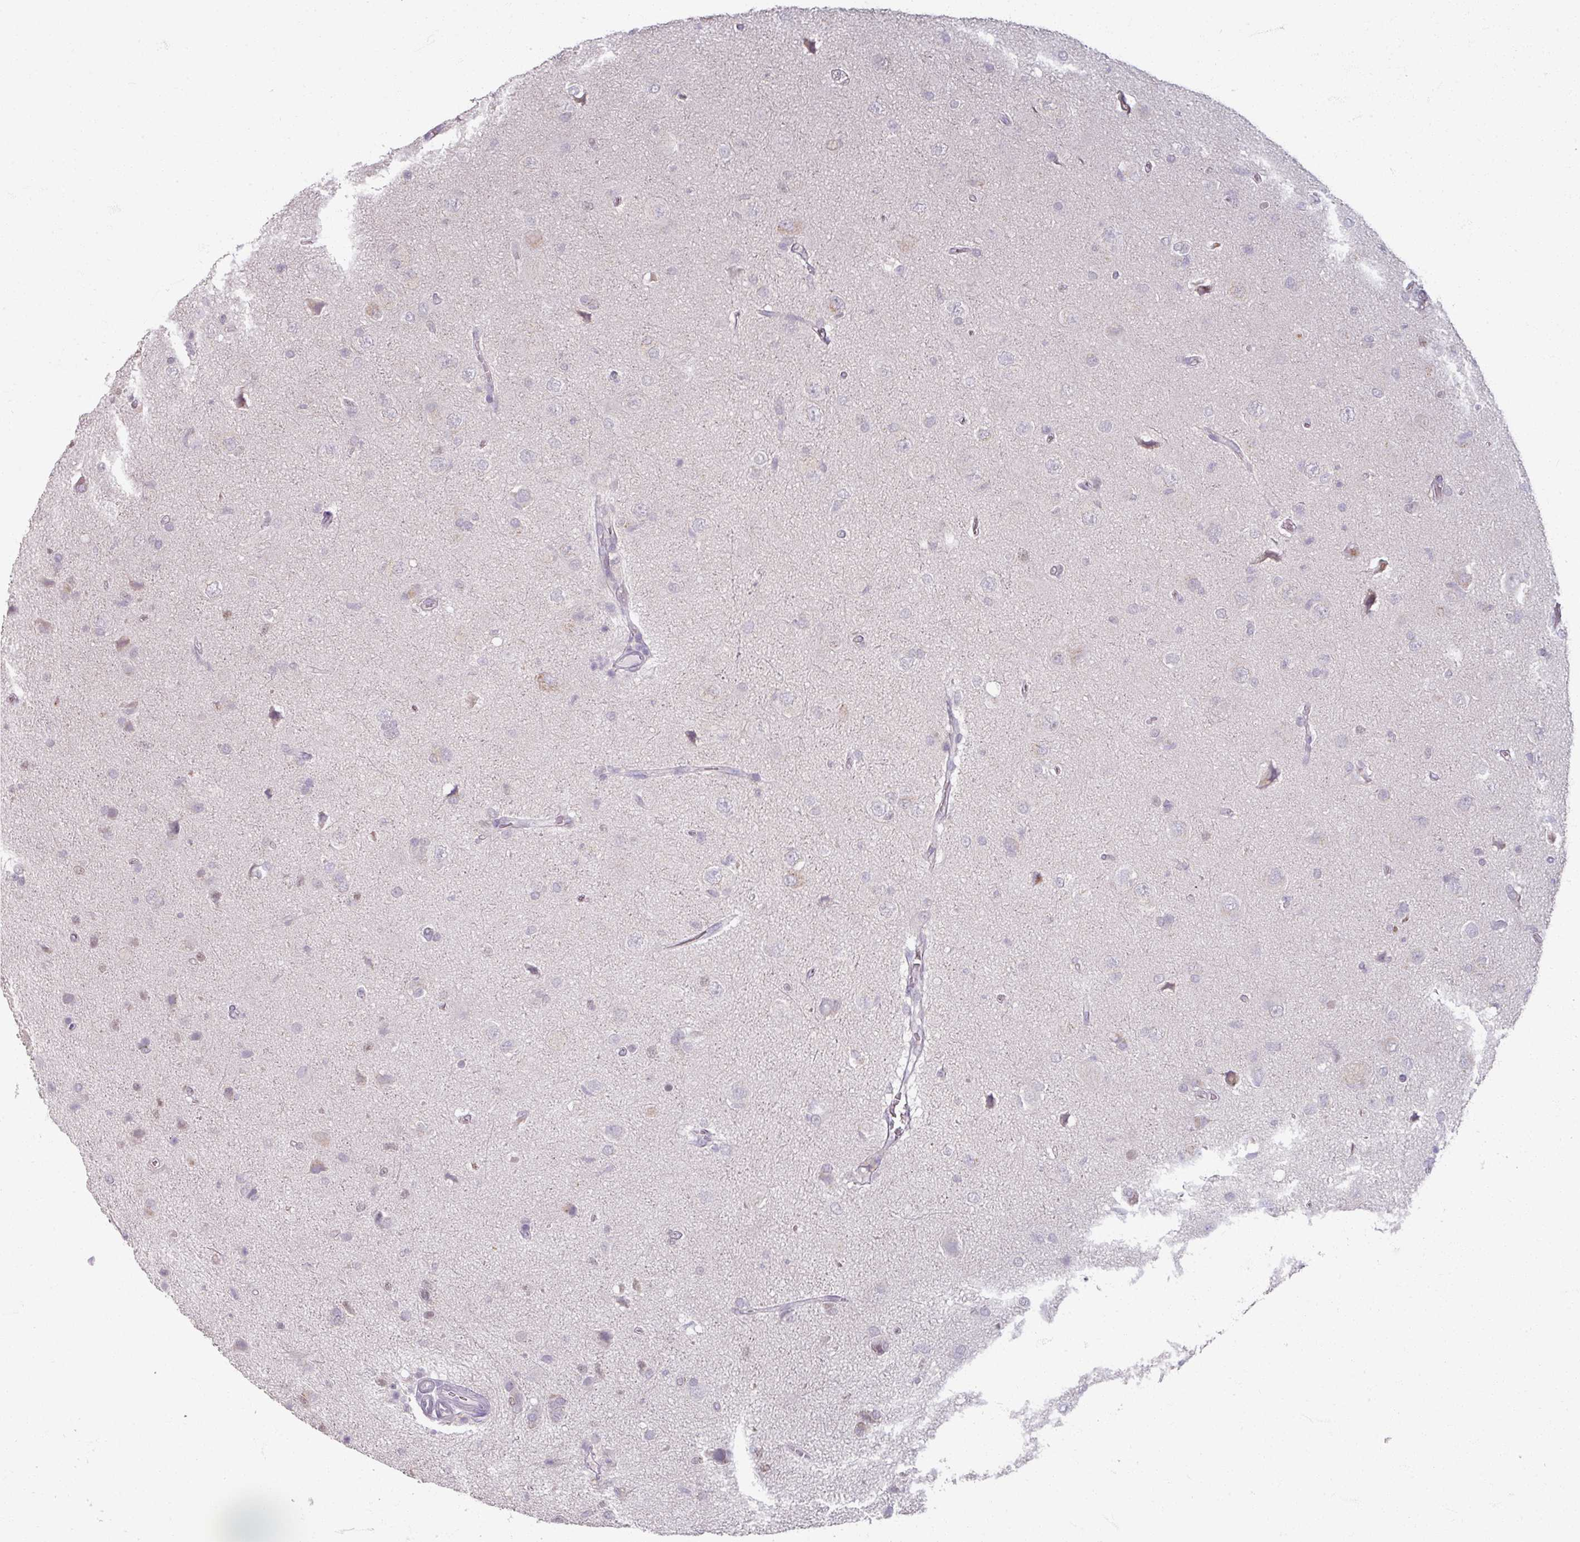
{"staining": {"intensity": "moderate", "quantity": "<25%", "location": "nuclear"}, "tissue": "glioma", "cell_type": "Tumor cells", "image_type": "cancer", "snomed": [{"axis": "morphology", "description": "Glioma, malignant, High grade"}, {"axis": "topography", "description": "Brain"}], "caption": "Glioma stained with IHC demonstrates moderate nuclear positivity in about <25% of tumor cells. The staining was performed using DAB (3,3'-diaminobenzidine) to visualize the protein expression in brown, while the nuclei were stained in blue with hematoxylin (Magnification: 20x).", "gene": "SOX11", "patient": {"sex": "female", "age": 57}}